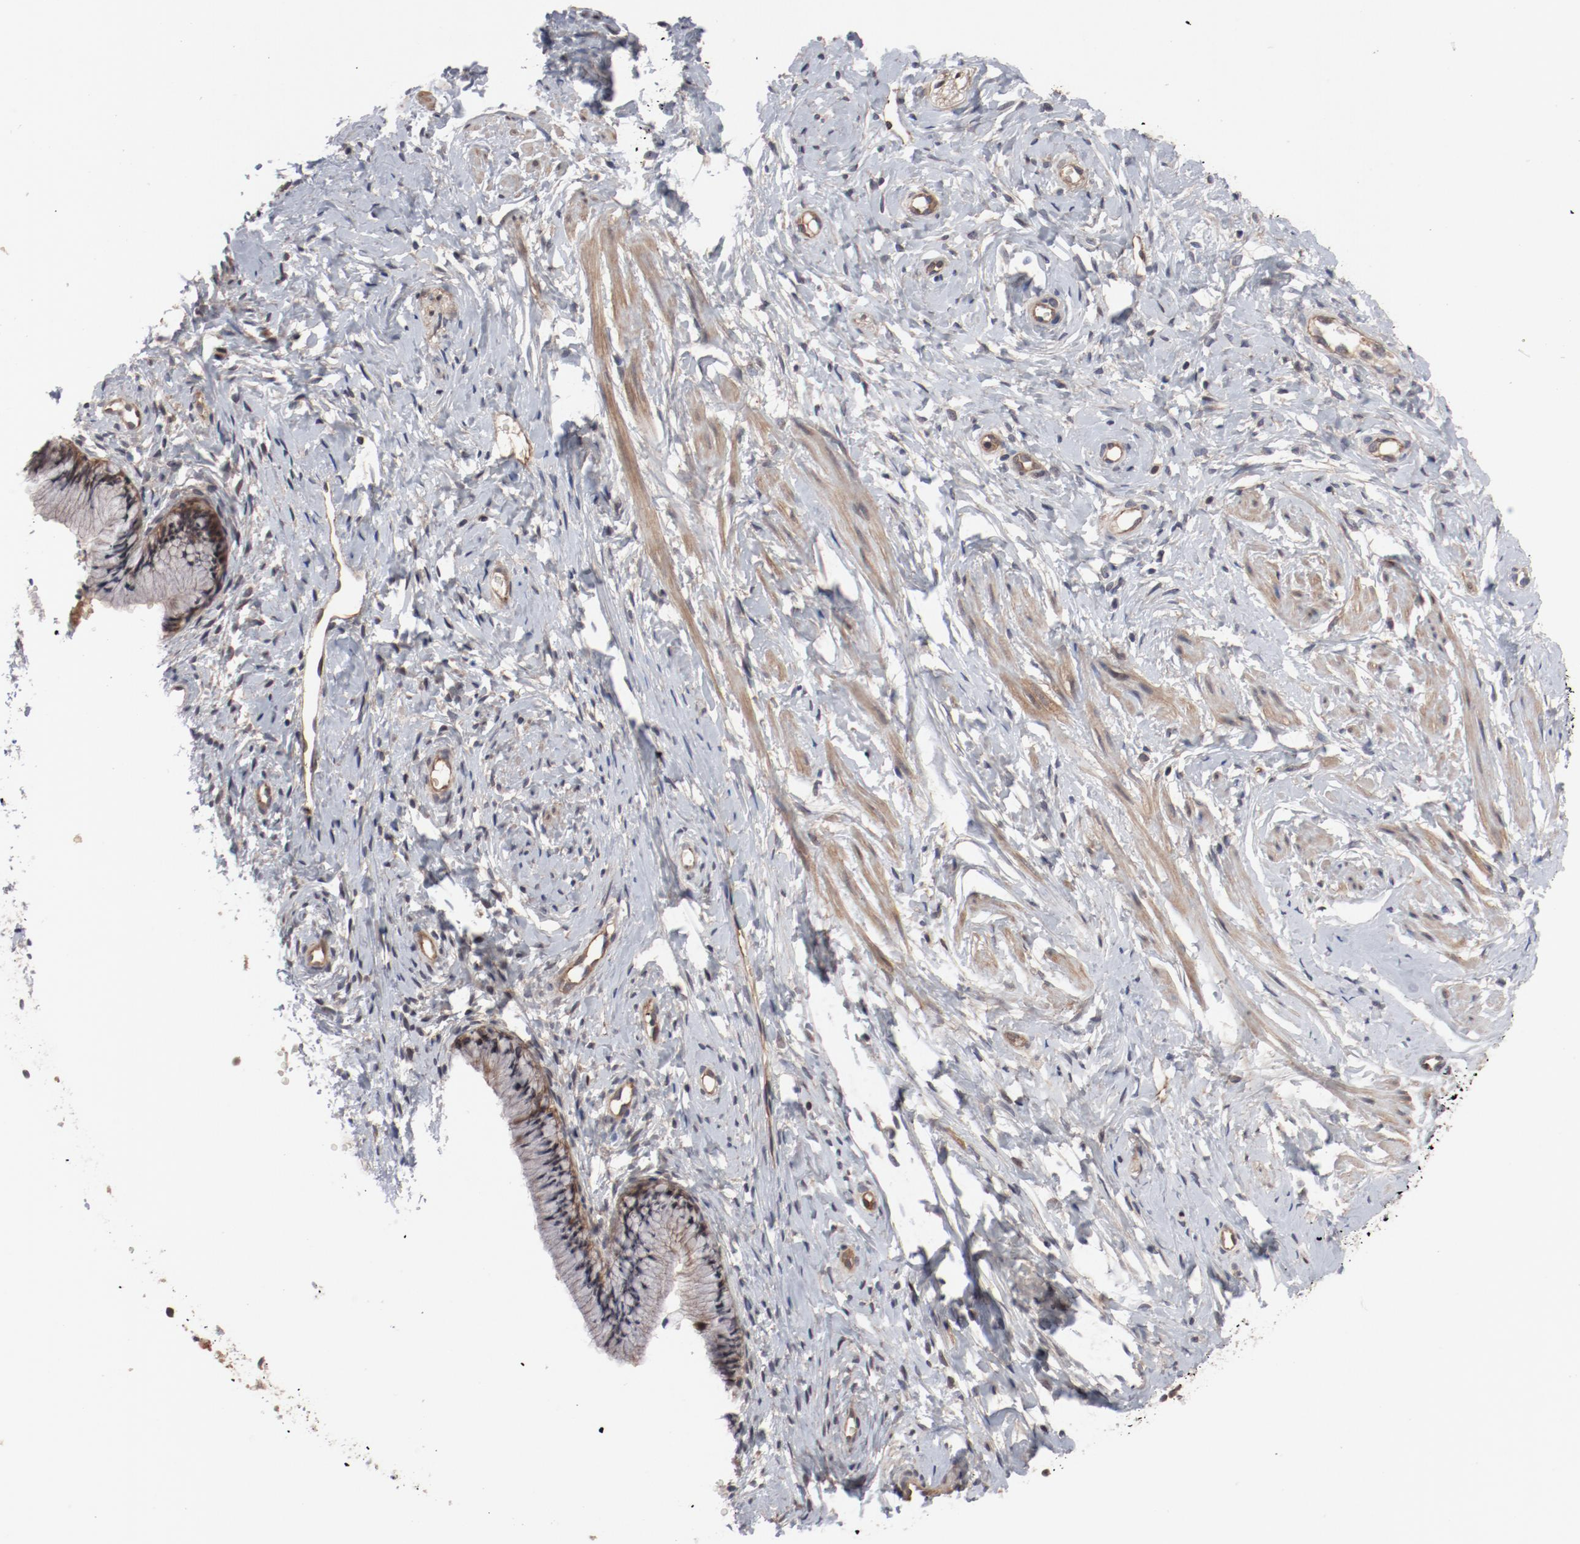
{"staining": {"intensity": "weak", "quantity": ">75%", "location": "cytoplasmic/membranous"}, "tissue": "cervix", "cell_type": "Glandular cells", "image_type": "normal", "snomed": [{"axis": "morphology", "description": "Normal tissue, NOS"}, {"axis": "topography", "description": "Cervix"}], "caption": "Immunohistochemistry histopathology image of normal human cervix stained for a protein (brown), which shows low levels of weak cytoplasmic/membranous expression in about >75% of glandular cells.", "gene": "PITPNM2", "patient": {"sex": "female", "age": 46}}